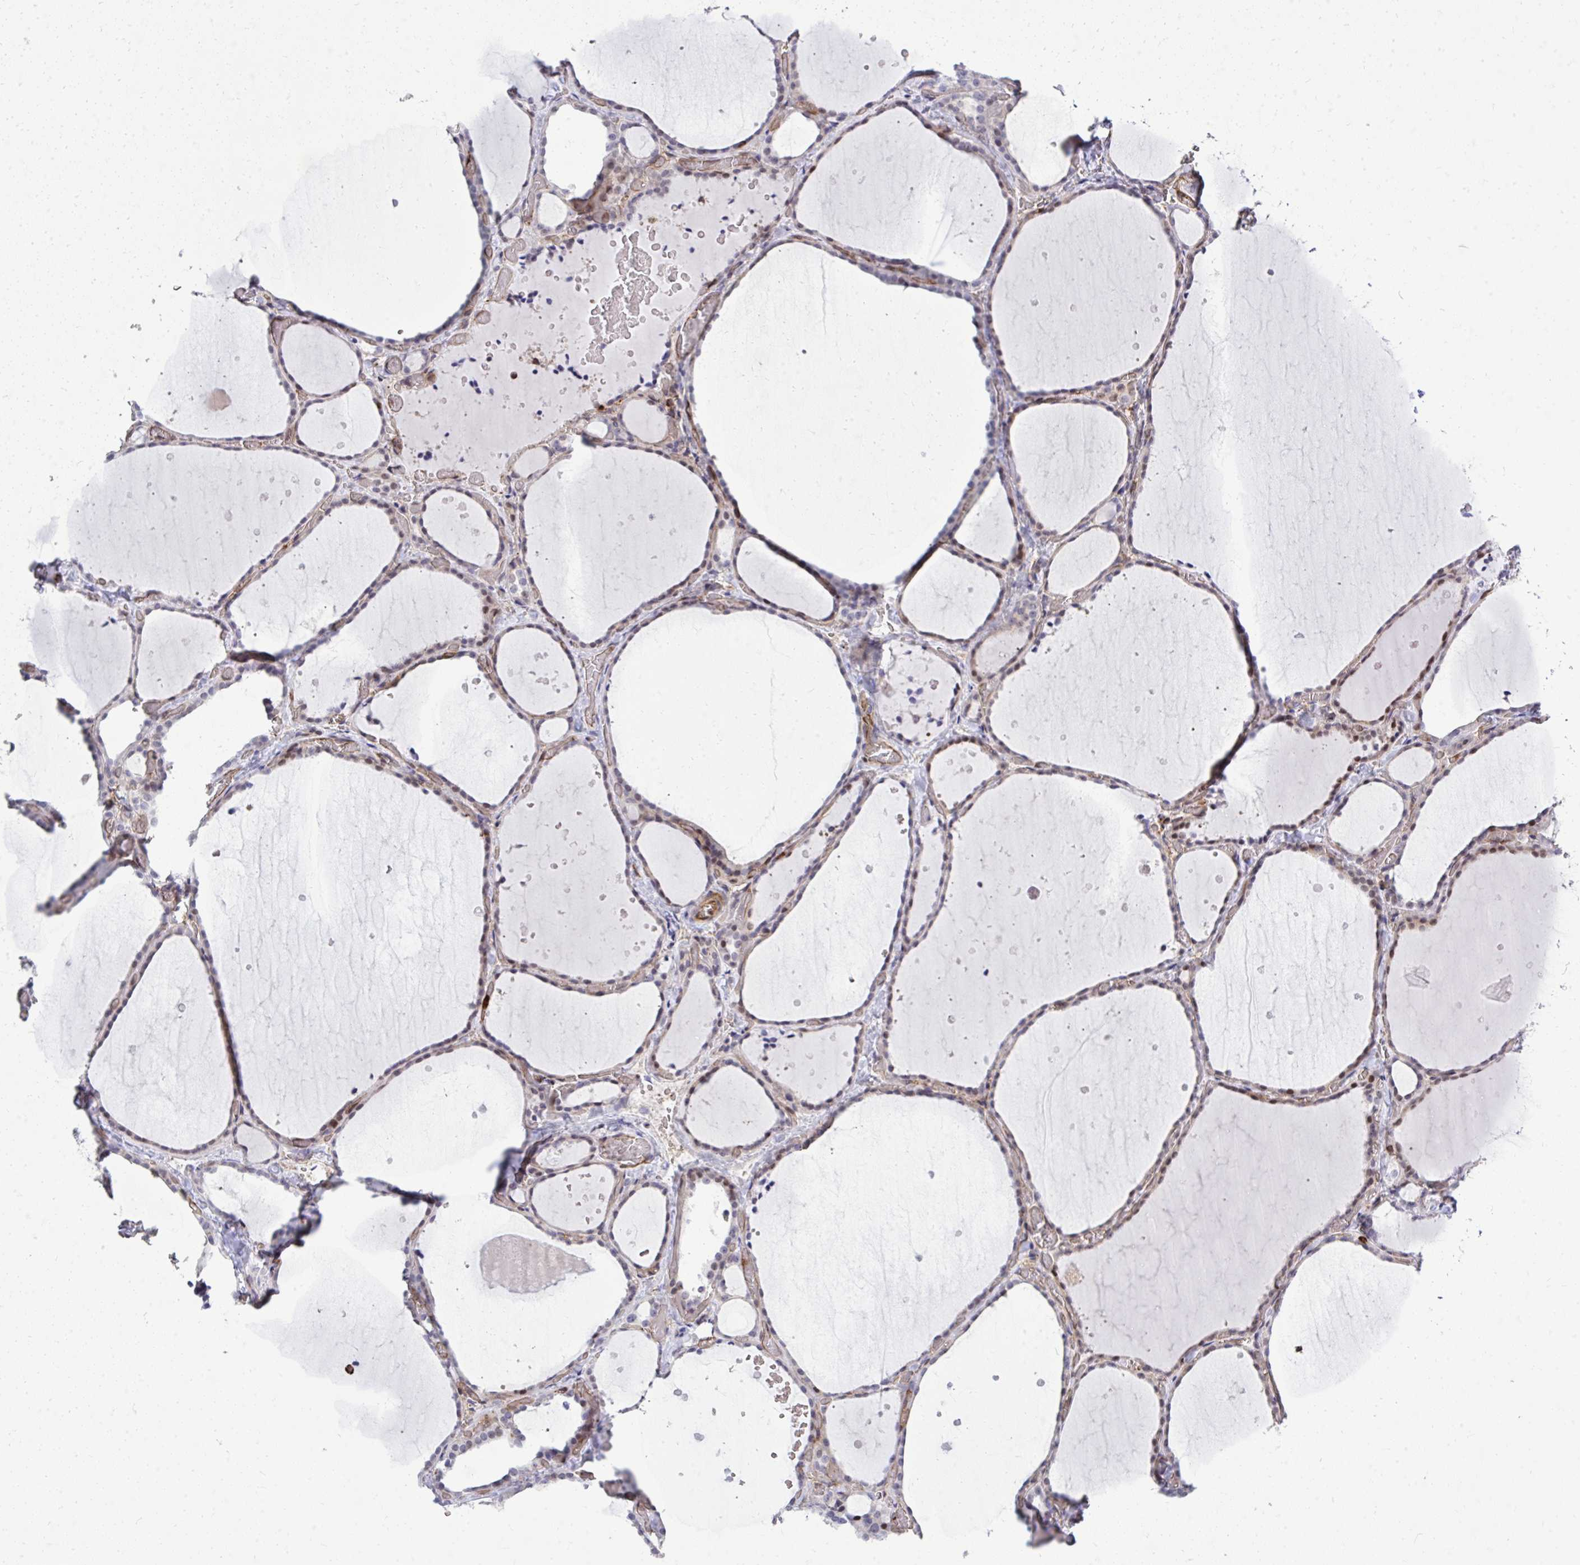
{"staining": {"intensity": "moderate", "quantity": "25%-75%", "location": "cytoplasmic/membranous,nuclear"}, "tissue": "thyroid gland", "cell_type": "Glandular cells", "image_type": "normal", "snomed": [{"axis": "morphology", "description": "Normal tissue, NOS"}, {"axis": "topography", "description": "Thyroid gland"}], "caption": "A high-resolution micrograph shows IHC staining of unremarkable thyroid gland, which displays moderate cytoplasmic/membranous,nuclear expression in about 25%-75% of glandular cells.", "gene": "FOXN3", "patient": {"sex": "female", "age": 36}}